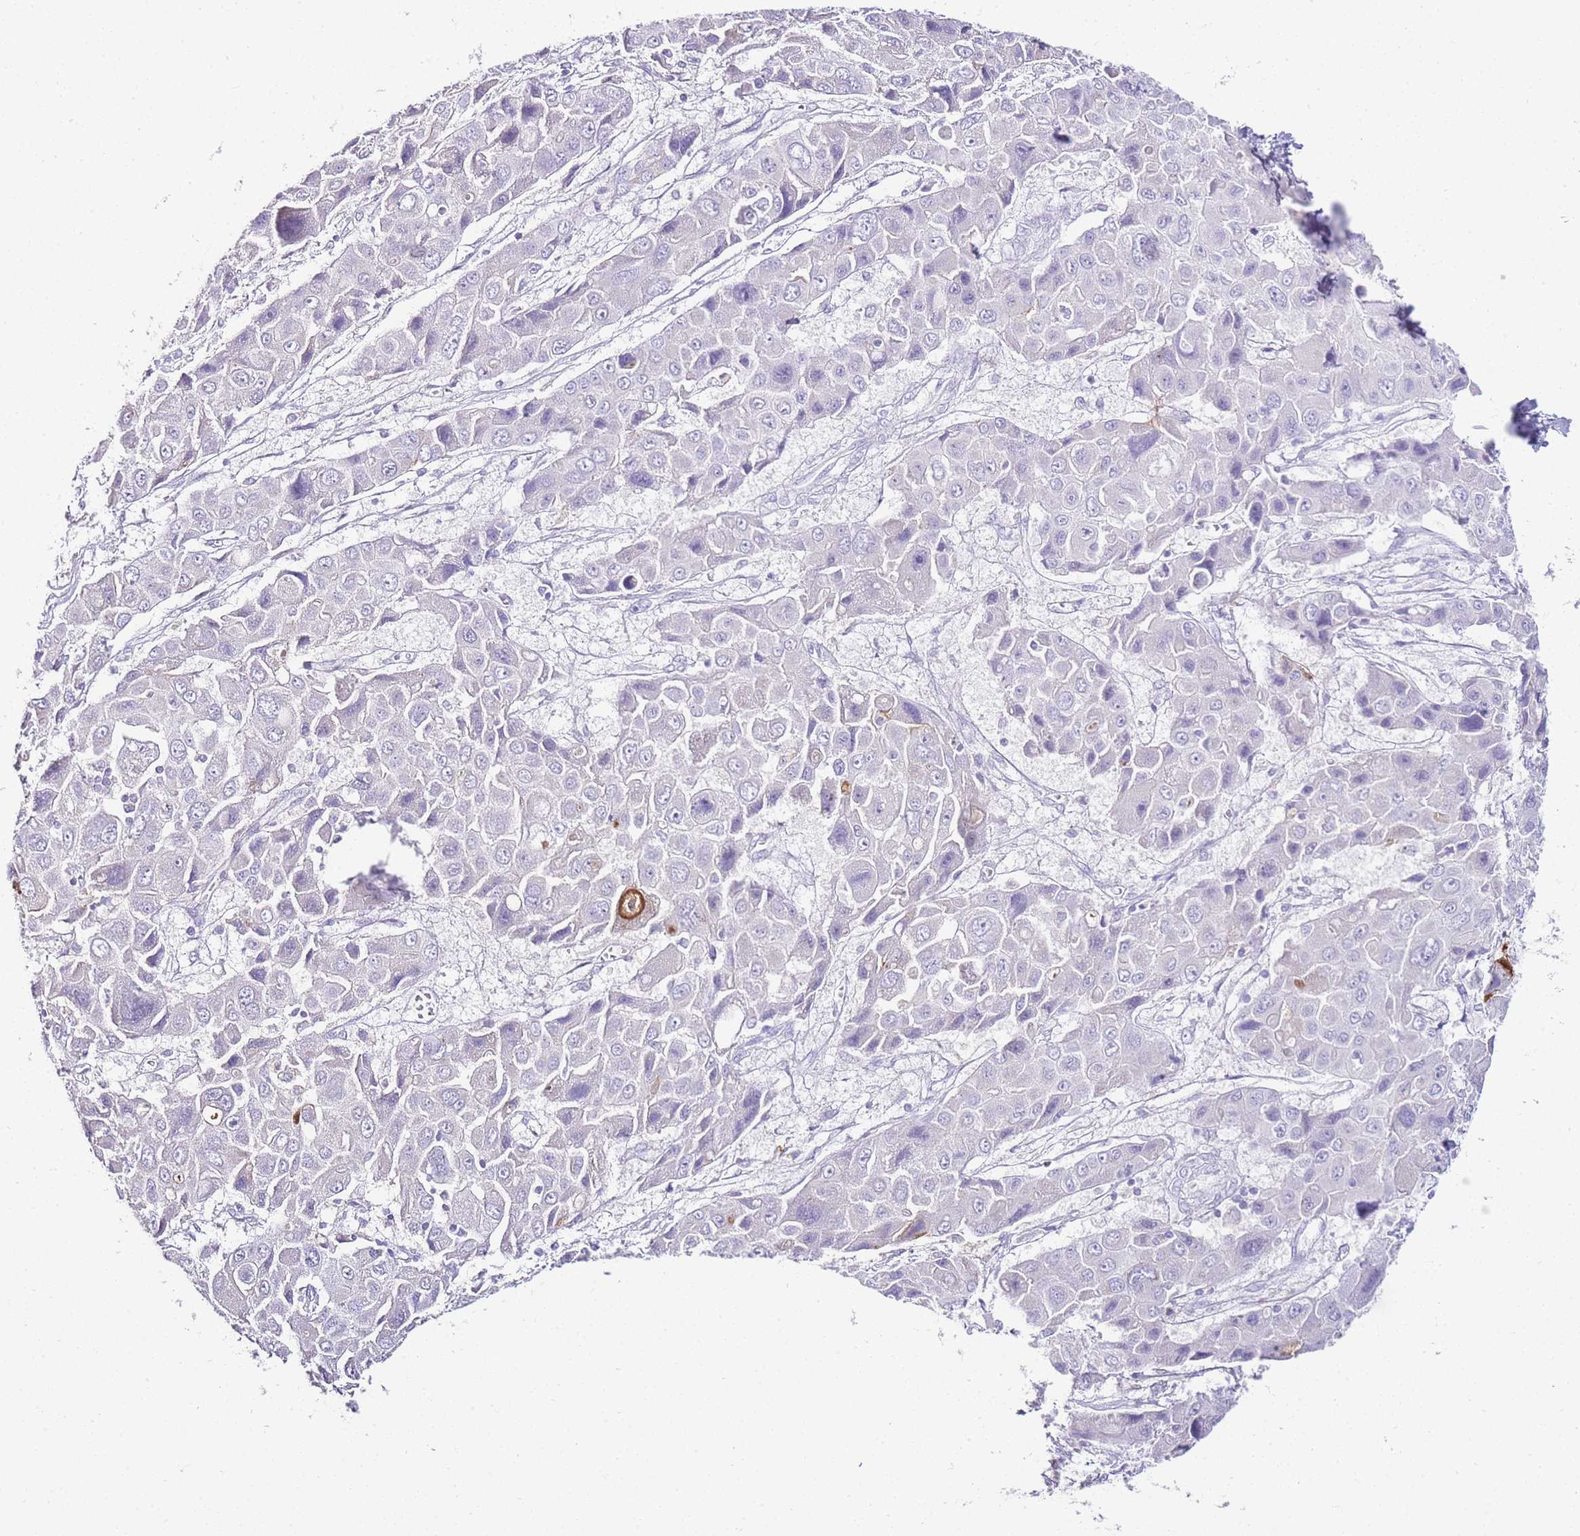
{"staining": {"intensity": "moderate", "quantity": "<25%", "location": "cytoplasmic/membranous"}, "tissue": "liver cancer", "cell_type": "Tumor cells", "image_type": "cancer", "snomed": [{"axis": "morphology", "description": "Cholangiocarcinoma"}, {"axis": "topography", "description": "Liver"}], "caption": "This is a histology image of immunohistochemistry staining of liver cholangiocarcinoma, which shows moderate expression in the cytoplasmic/membranous of tumor cells.", "gene": "DPP4", "patient": {"sex": "male", "age": 67}}